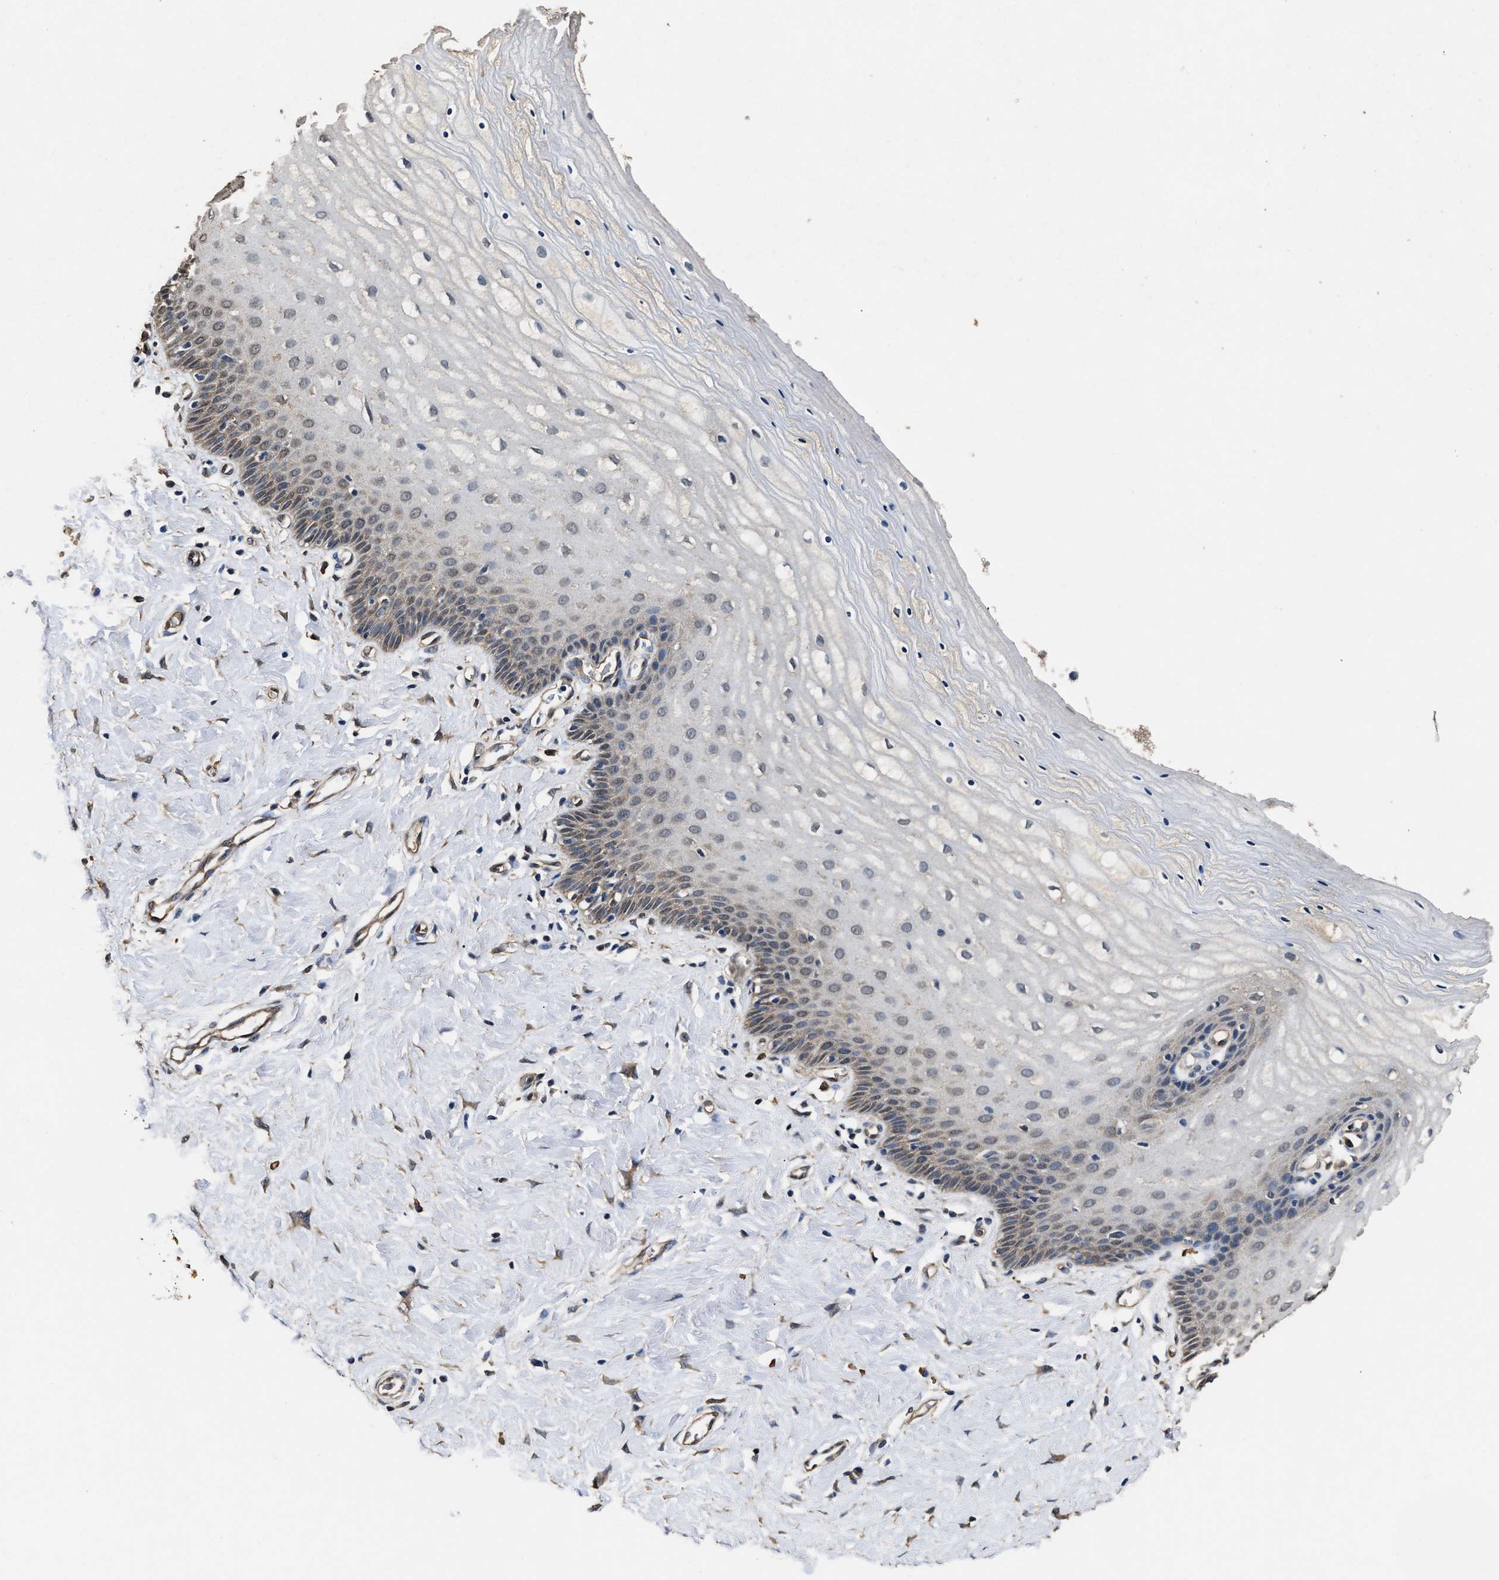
{"staining": {"intensity": "weak", "quantity": "<25%", "location": "cytoplasmic/membranous,nuclear"}, "tissue": "cervix", "cell_type": "Squamous epithelial cells", "image_type": "normal", "snomed": [{"axis": "morphology", "description": "Normal tissue, NOS"}, {"axis": "topography", "description": "Cervix"}], "caption": "Immunohistochemistry (IHC) histopathology image of unremarkable cervix: cervix stained with DAB (3,3'-diaminobenzidine) demonstrates no significant protein expression in squamous epithelial cells.", "gene": "YWHAE", "patient": {"sex": "female", "age": 55}}